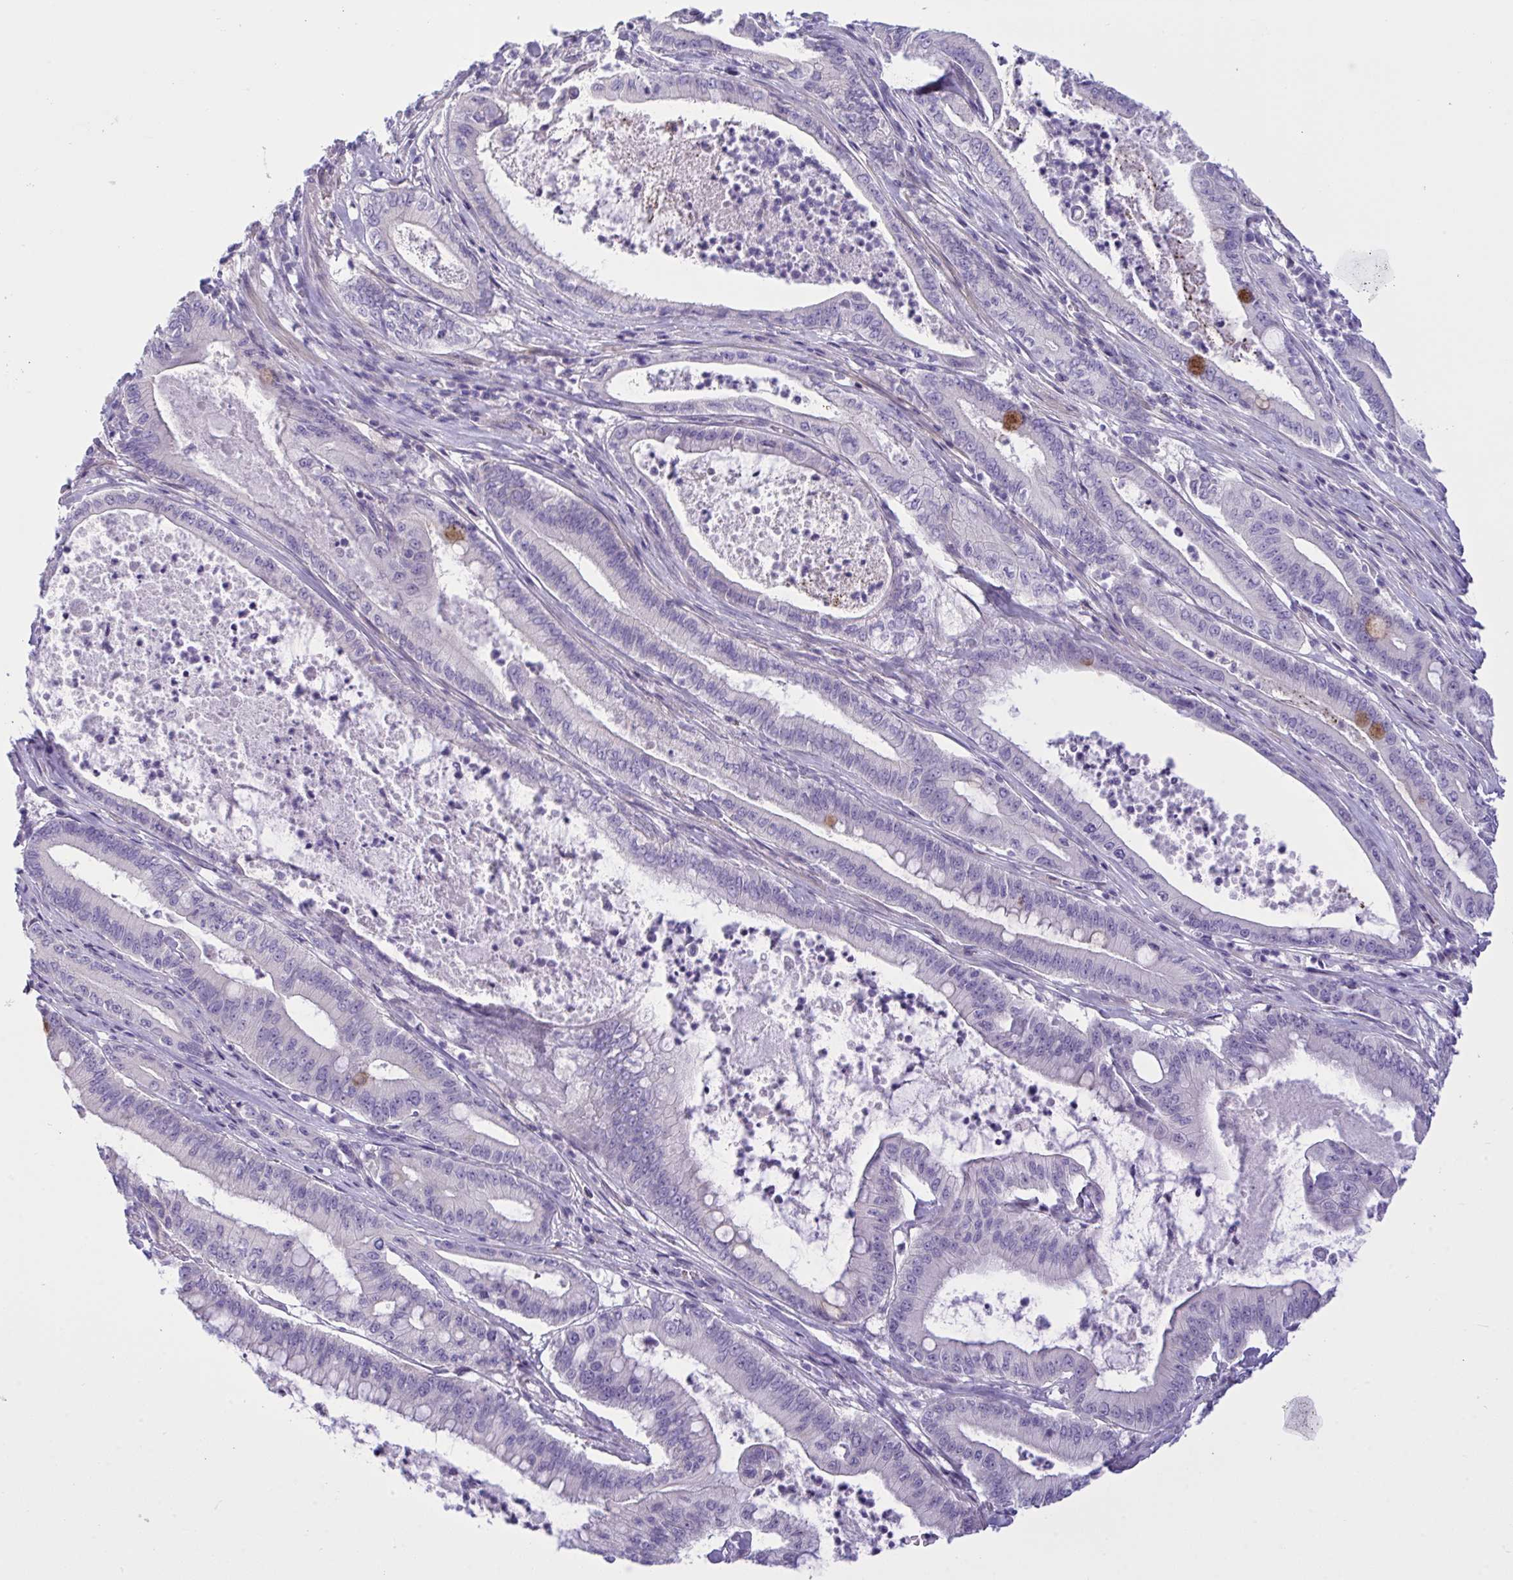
{"staining": {"intensity": "negative", "quantity": "none", "location": "none"}, "tissue": "pancreatic cancer", "cell_type": "Tumor cells", "image_type": "cancer", "snomed": [{"axis": "morphology", "description": "Adenocarcinoma, NOS"}, {"axis": "topography", "description": "Pancreas"}], "caption": "DAB immunohistochemical staining of human pancreatic cancer (adenocarcinoma) displays no significant staining in tumor cells. (DAB (3,3'-diaminobenzidine) immunohistochemistry (IHC) visualized using brightfield microscopy, high magnification).", "gene": "WDR97", "patient": {"sex": "male", "age": 71}}